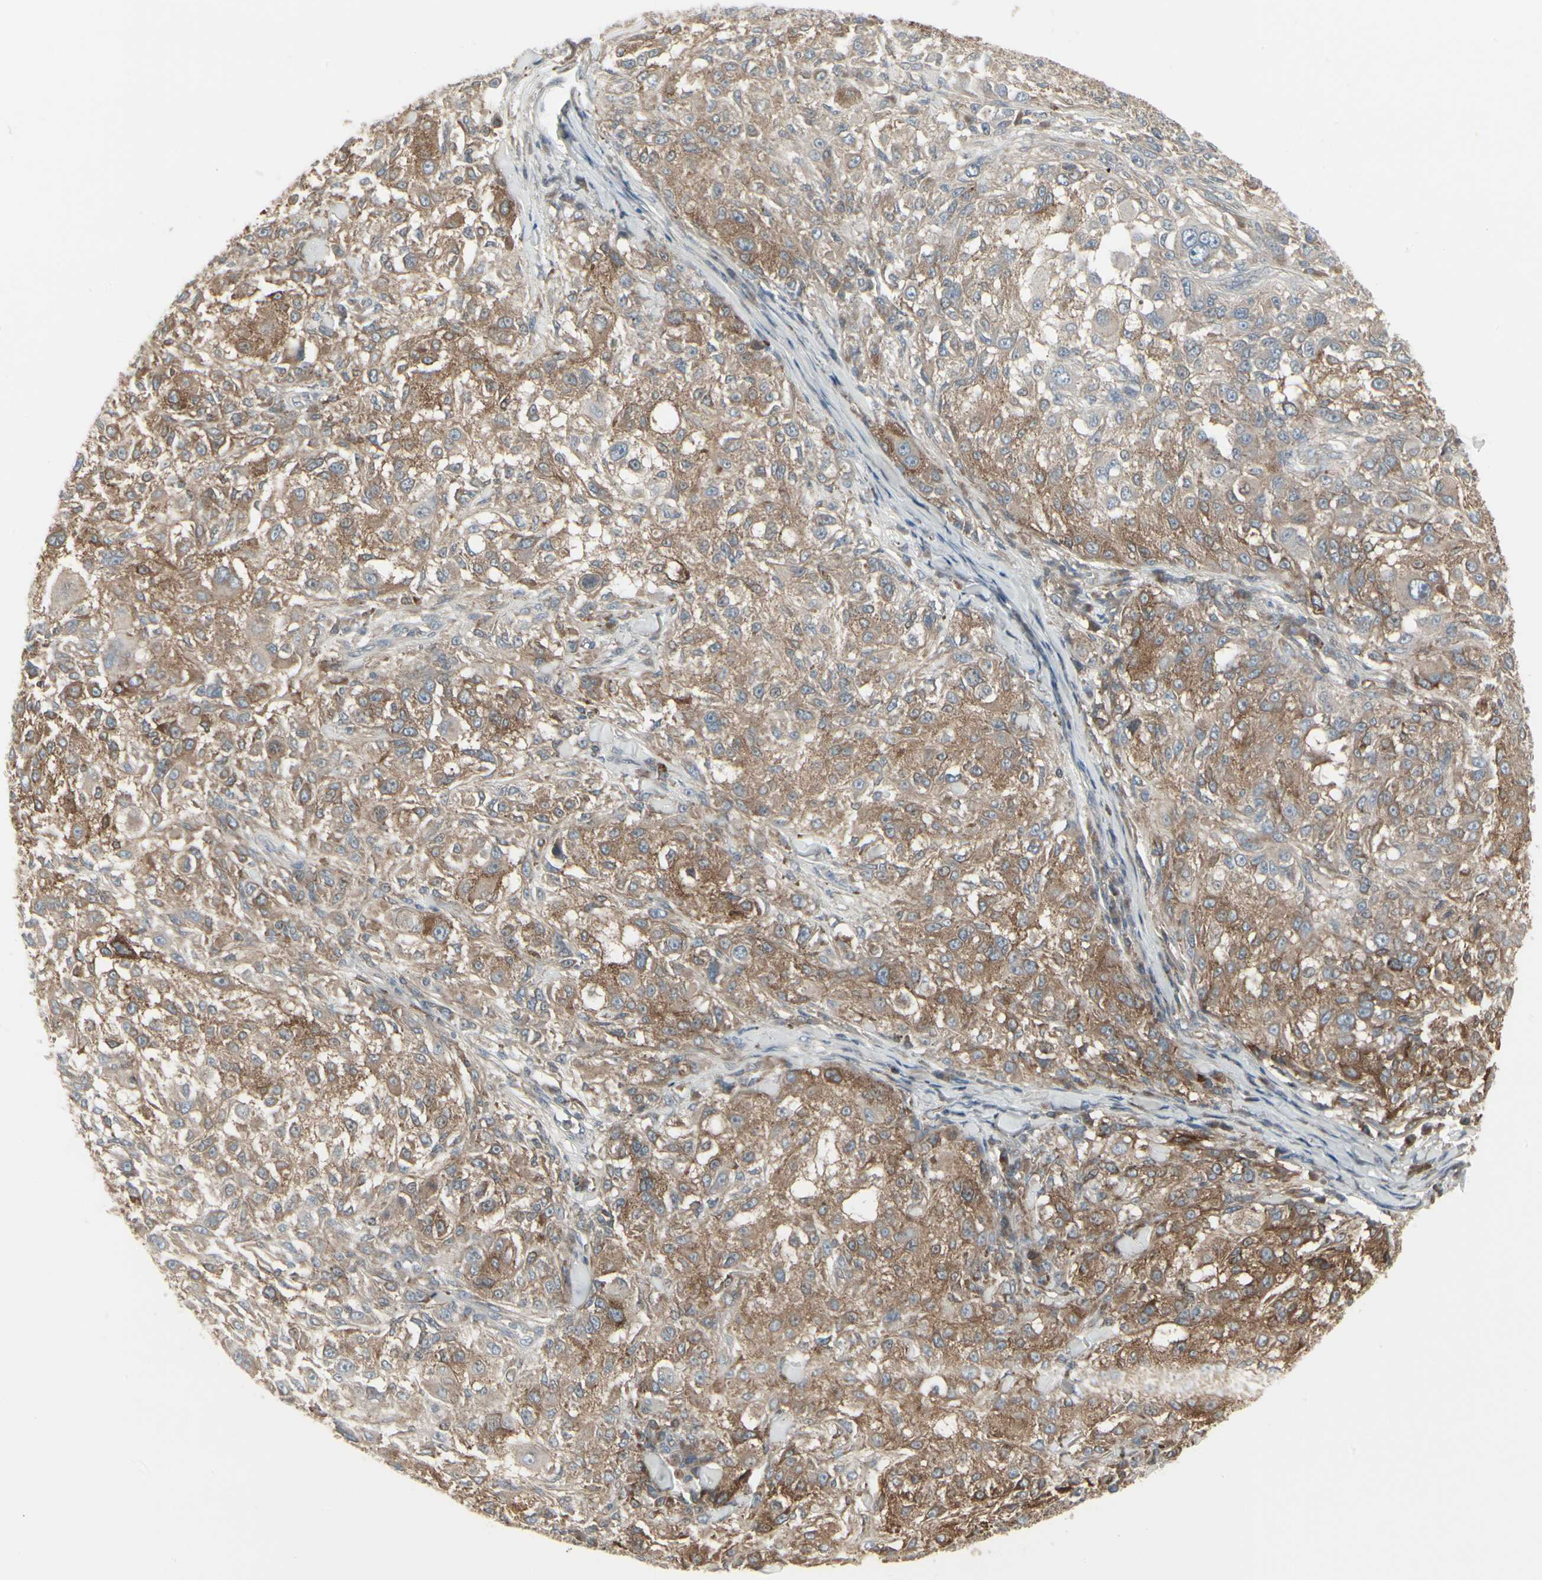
{"staining": {"intensity": "moderate", "quantity": ">75%", "location": "cytoplasmic/membranous"}, "tissue": "melanoma", "cell_type": "Tumor cells", "image_type": "cancer", "snomed": [{"axis": "morphology", "description": "Necrosis, NOS"}, {"axis": "morphology", "description": "Malignant melanoma, NOS"}, {"axis": "topography", "description": "Skin"}], "caption": "Protein expression analysis of malignant melanoma displays moderate cytoplasmic/membranous staining in about >75% of tumor cells.", "gene": "EPS15", "patient": {"sex": "female", "age": 87}}